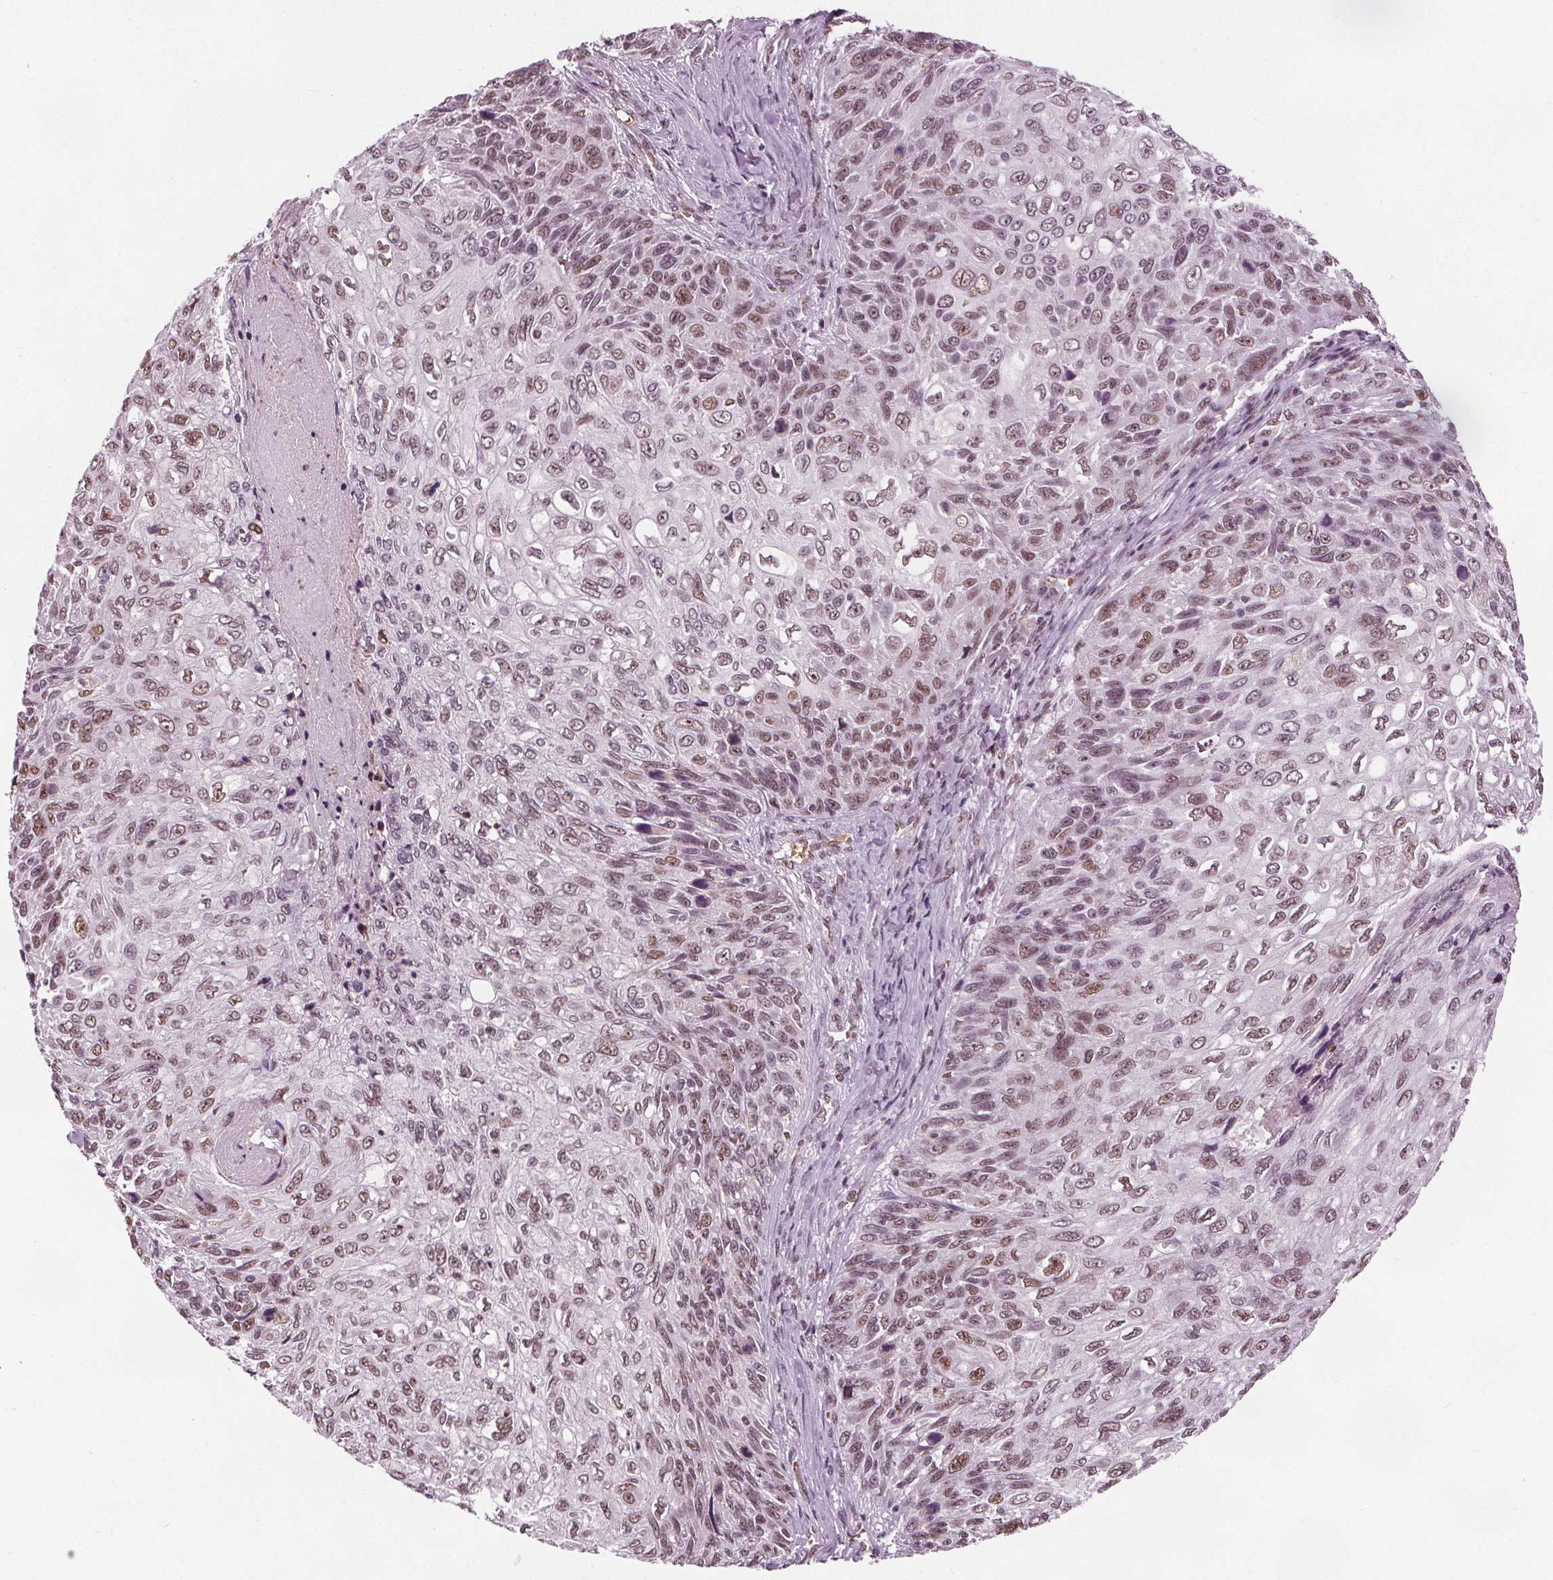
{"staining": {"intensity": "moderate", "quantity": ">75%", "location": "nuclear"}, "tissue": "skin cancer", "cell_type": "Tumor cells", "image_type": "cancer", "snomed": [{"axis": "morphology", "description": "Squamous cell carcinoma, NOS"}, {"axis": "topography", "description": "Skin"}], "caption": "Immunohistochemical staining of skin cancer exhibits medium levels of moderate nuclear positivity in about >75% of tumor cells.", "gene": "IWS1", "patient": {"sex": "male", "age": 92}}